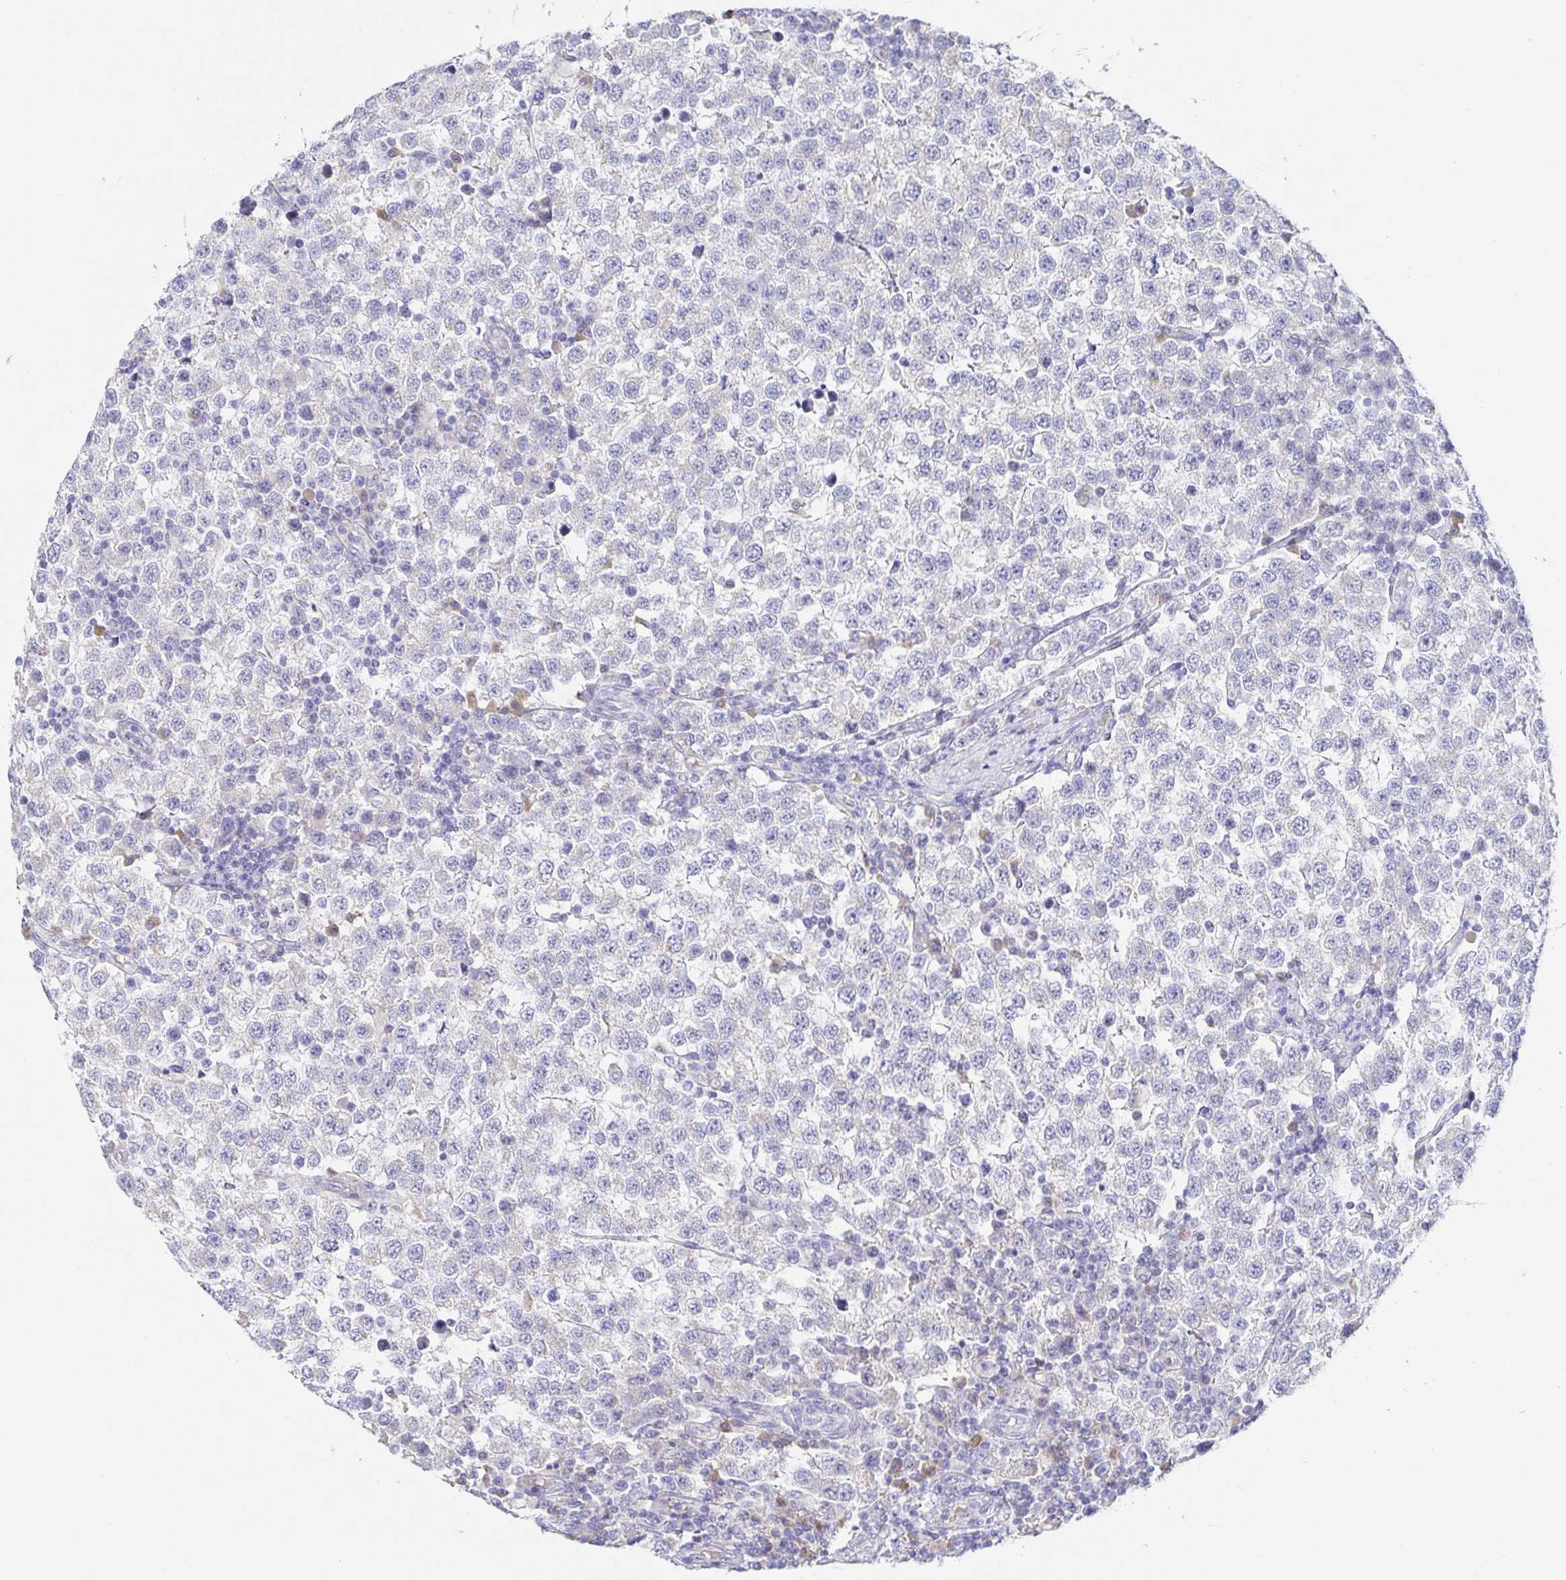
{"staining": {"intensity": "negative", "quantity": "none", "location": "none"}, "tissue": "testis cancer", "cell_type": "Tumor cells", "image_type": "cancer", "snomed": [{"axis": "morphology", "description": "Seminoma, NOS"}, {"axis": "topography", "description": "Testis"}], "caption": "IHC of human seminoma (testis) reveals no staining in tumor cells.", "gene": "SIAH3", "patient": {"sex": "male", "age": 34}}